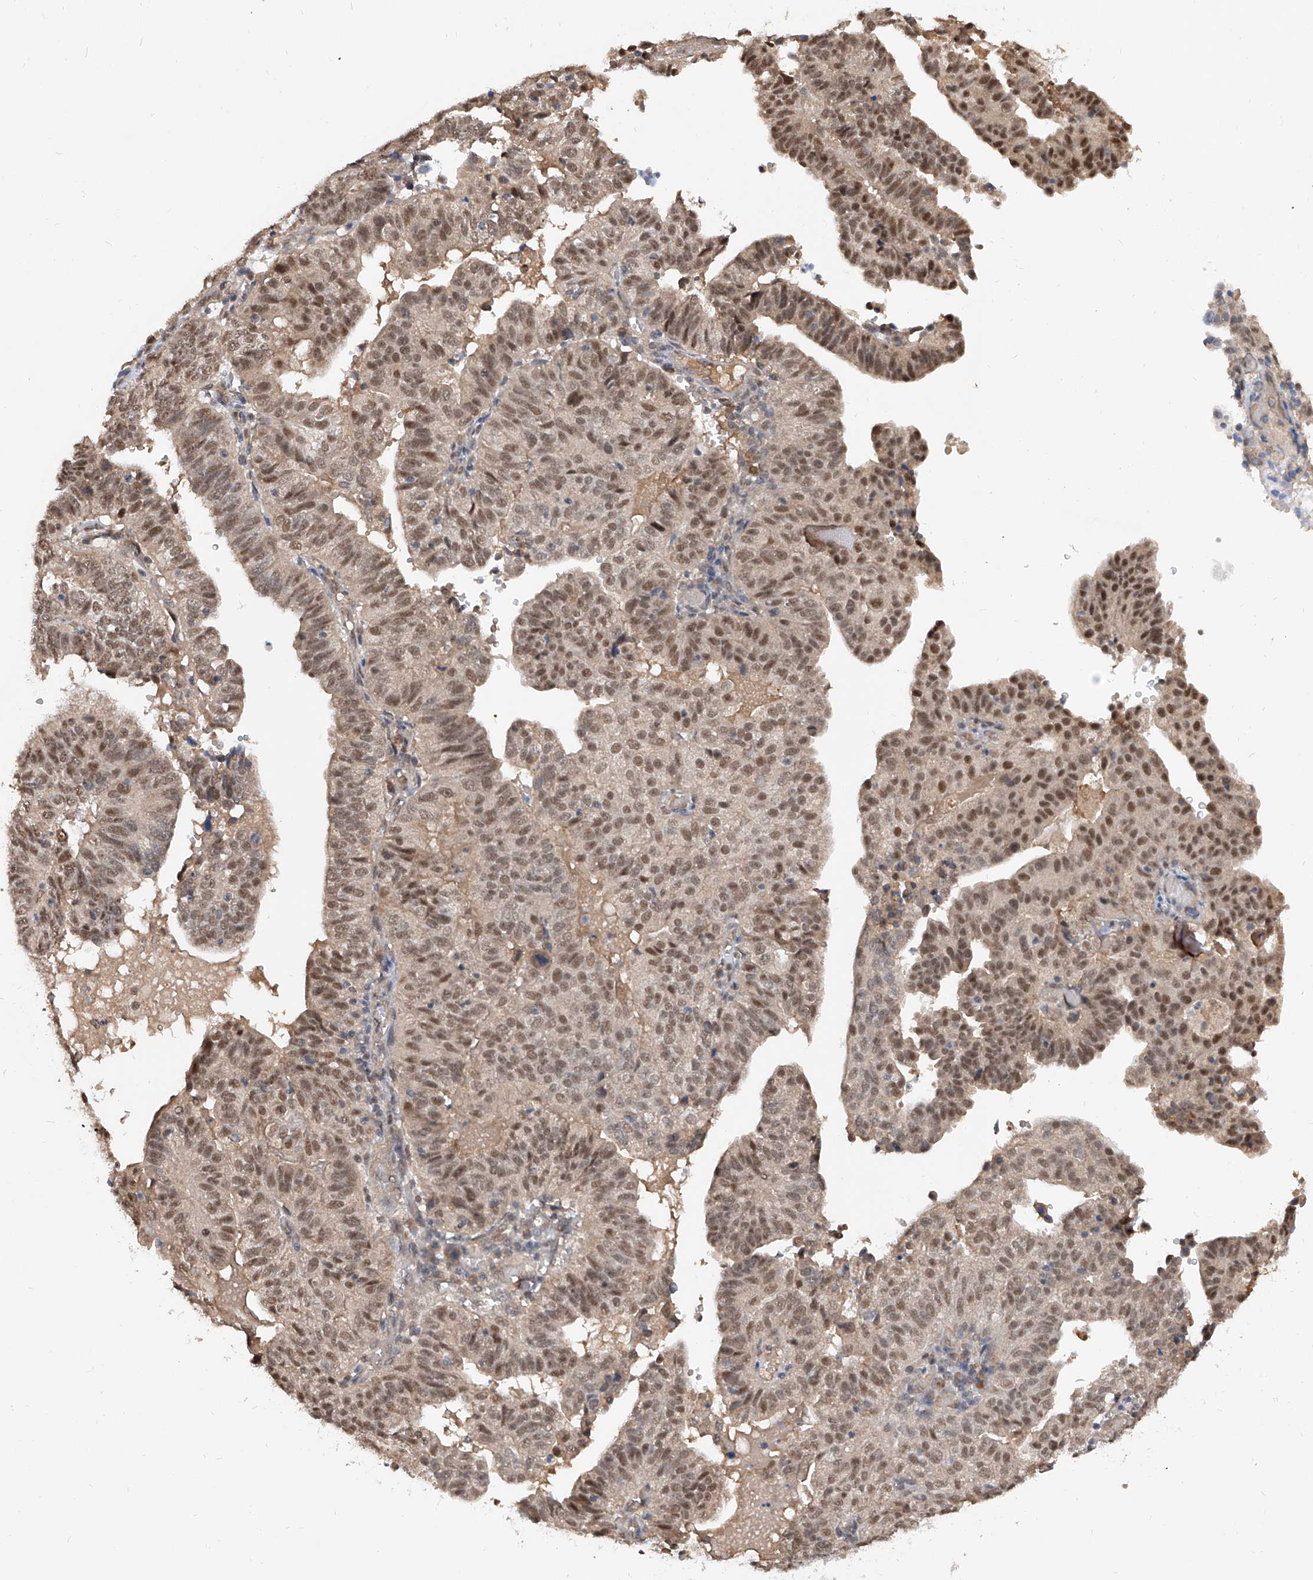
{"staining": {"intensity": "moderate", "quantity": "25%-75%", "location": "nuclear"}, "tissue": "endometrial cancer", "cell_type": "Tumor cells", "image_type": "cancer", "snomed": [{"axis": "morphology", "description": "Adenocarcinoma, NOS"}, {"axis": "topography", "description": "Uterus"}], "caption": "Immunohistochemical staining of human adenocarcinoma (endometrial) demonstrates medium levels of moderate nuclear protein positivity in about 25%-75% of tumor cells. (IHC, brightfield microscopy, high magnification).", "gene": "CARMIL3", "patient": {"sex": "female", "age": 77}}